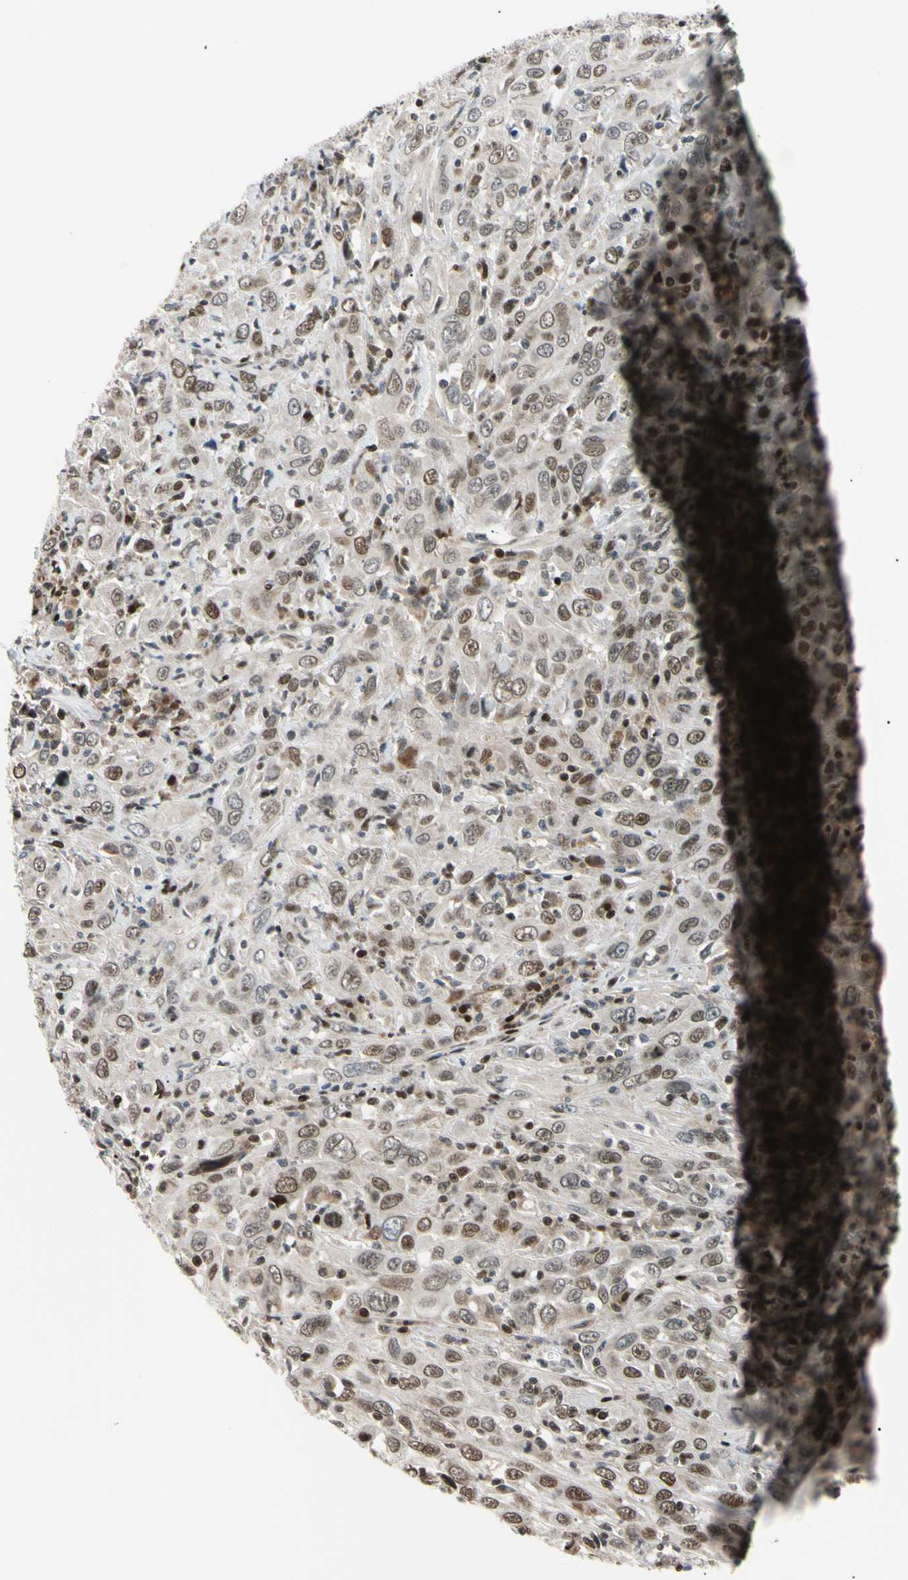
{"staining": {"intensity": "moderate", "quantity": "25%-75%", "location": "cytoplasmic/membranous,nuclear"}, "tissue": "cervical cancer", "cell_type": "Tumor cells", "image_type": "cancer", "snomed": [{"axis": "morphology", "description": "Squamous cell carcinoma, NOS"}, {"axis": "topography", "description": "Cervix"}], "caption": "Human squamous cell carcinoma (cervical) stained with a protein marker displays moderate staining in tumor cells.", "gene": "E2F1", "patient": {"sex": "female", "age": 46}}